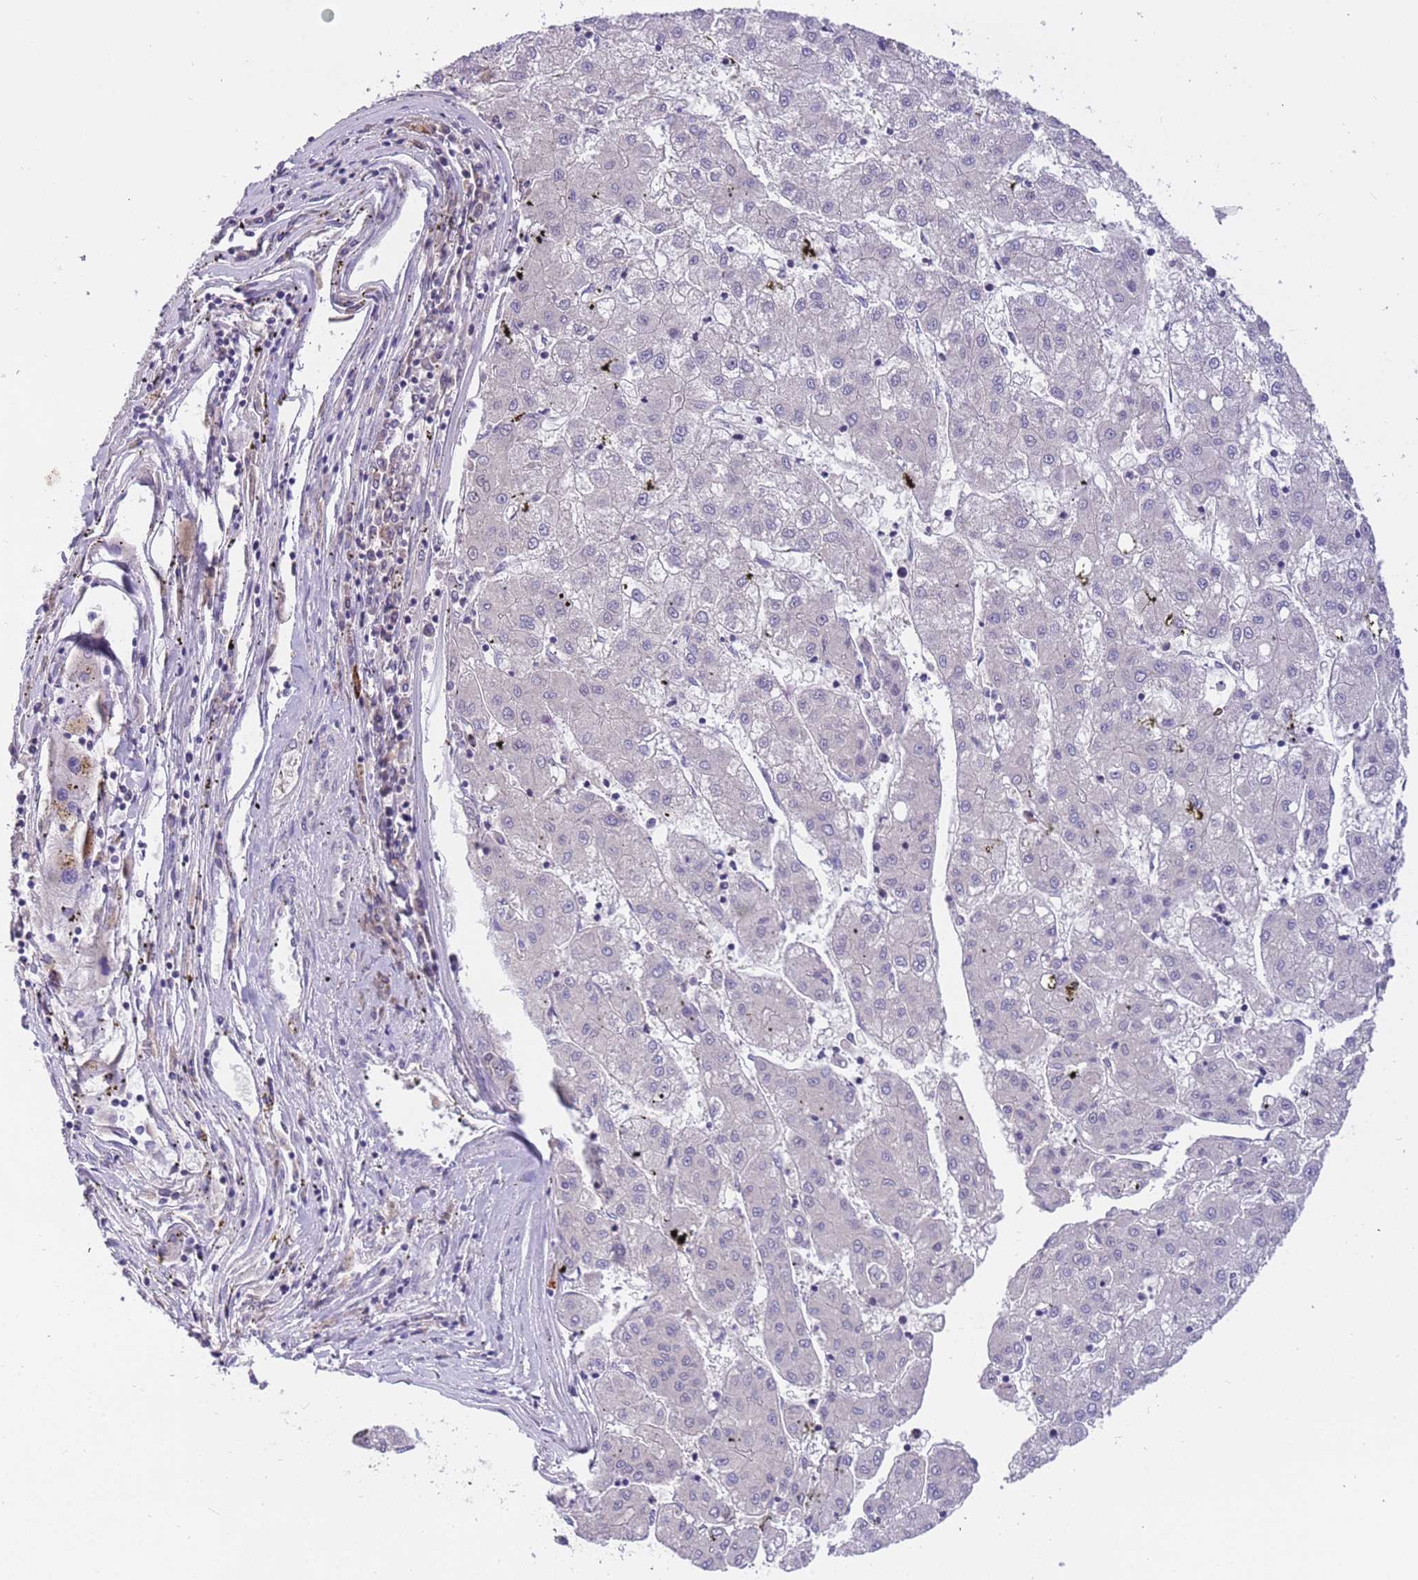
{"staining": {"intensity": "negative", "quantity": "none", "location": "none"}, "tissue": "liver cancer", "cell_type": "Tumor cells", "image_type": "cancer", "snomed": [{"axis": "morphology", "description": "Carcinoma, Hepatocellular, NOS"}, {"axis": "topography", "description": "Liver"}], "caption": "This is an immunohistochemistry (IHC) micrograph of liver cancer. There is no staining in tumor cells.", "gene": "MAGEF1", "patient": {"sex": "male", "age": 72}}